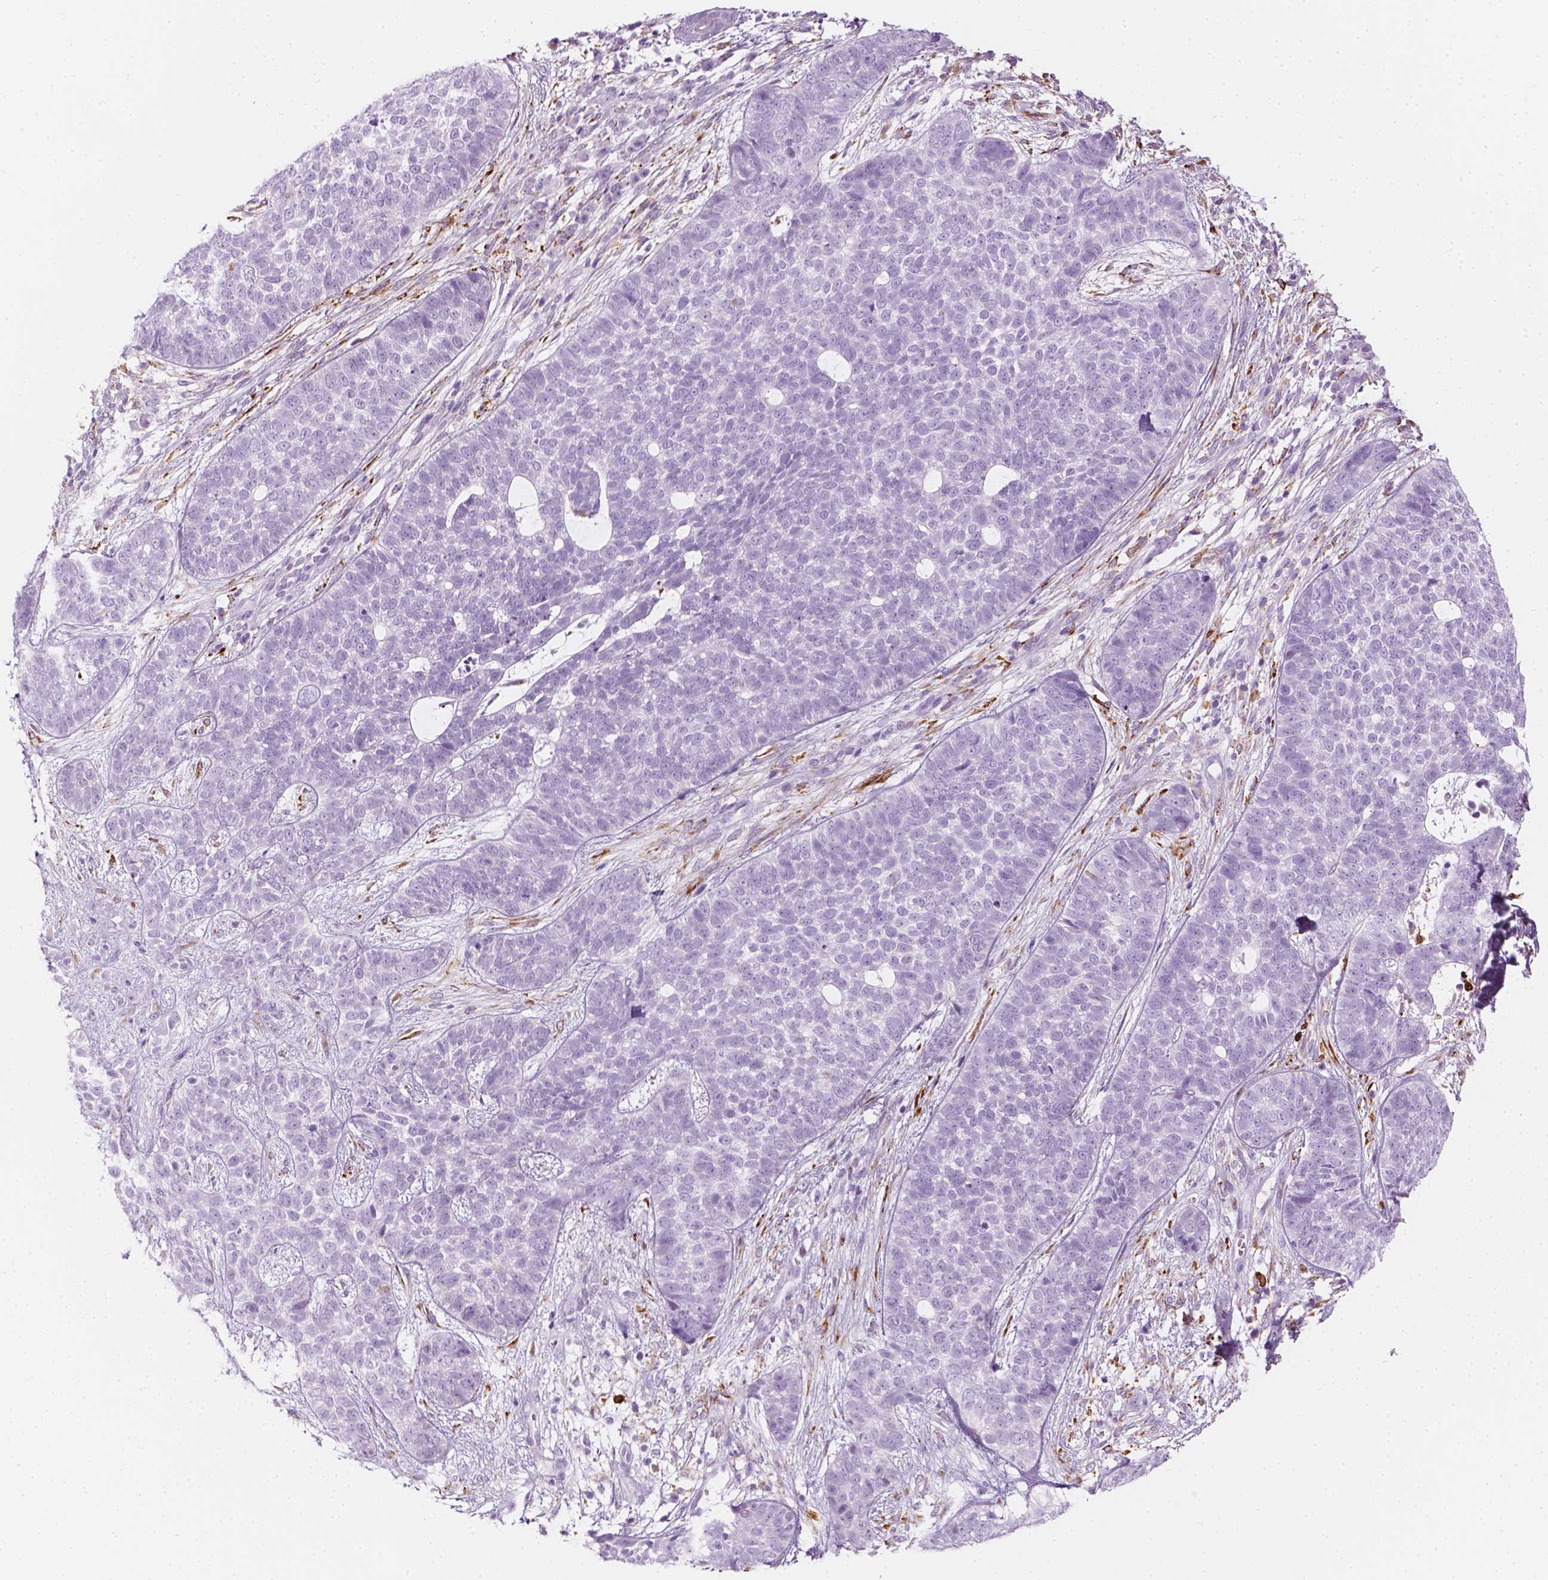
{"staining": {"intensity": "negative", "quantity": "none", "location": "none"}, "tissue": "skin cancer", "cell_type": "Tumor cells", "image_type": "cancer", "snomed": [{"axis": "morphology", "description": "Basal cell carcinoma"}, {"axis": "topography", "description": "Skin"}], "caption": "Tumor cells show no significant protein expression in skin cancer.", "gene": "CES1", "patient": {"sex": "female", "age": 69}}